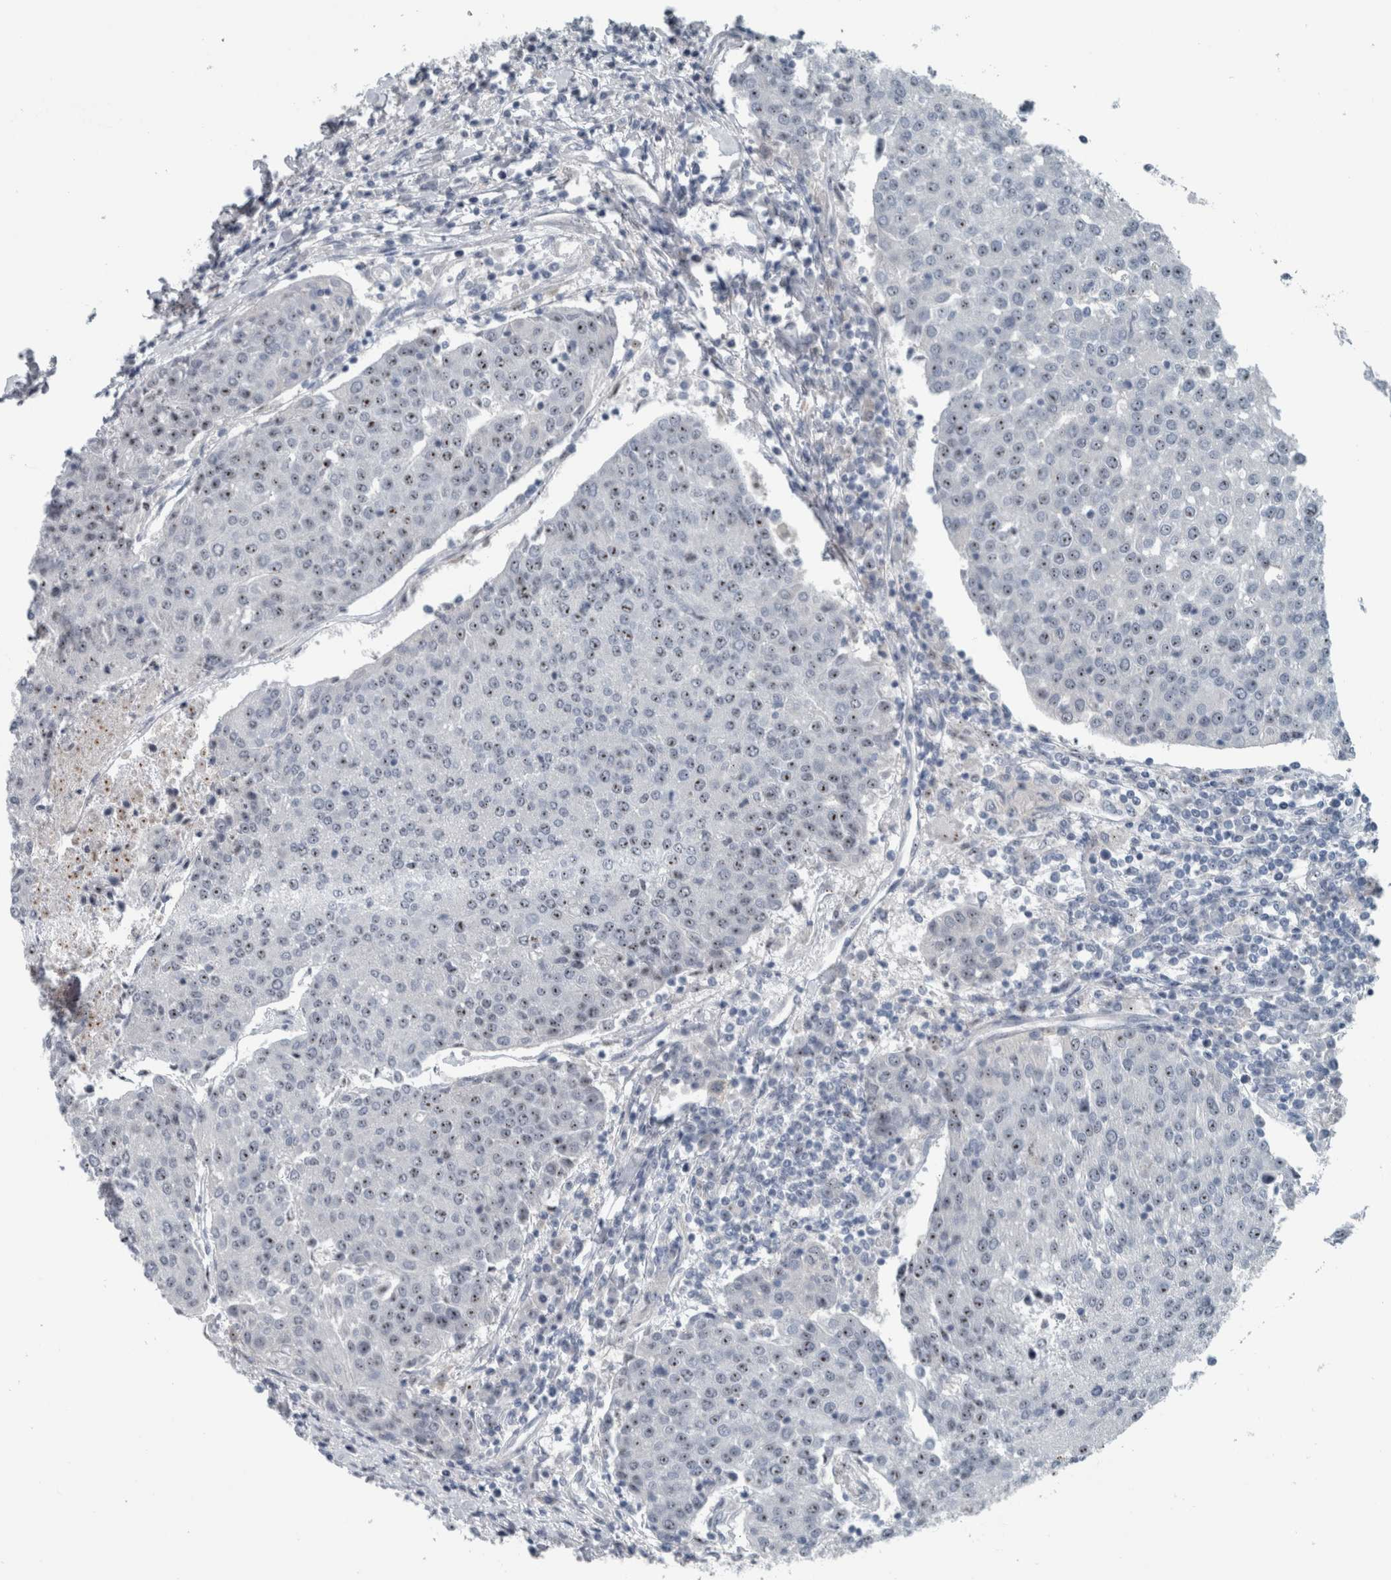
{"staining": {"intensity": "moderate", "quantity": "25%-75%", "location": "nuclear"}, "tissue": "urothelial cancer", "cell_type": "Tumor cells", "image_type": "cancer", "snomed": [{"axis": "morphology", "description": "Urothelial carcinoma, High grade"}, {"axis": "topography", "description": "Urinary bladder"}], "caption": "Brown immunohistochemical staining in human urothelial carcinoma (high-grade) exhibits moderate nuclear positivity in about 25%-75% of tumor cells. (IHC, brightfield microscopy, high magnification).", "gene": "UTP6", "patient": {"sex": "female", "age": 85}}